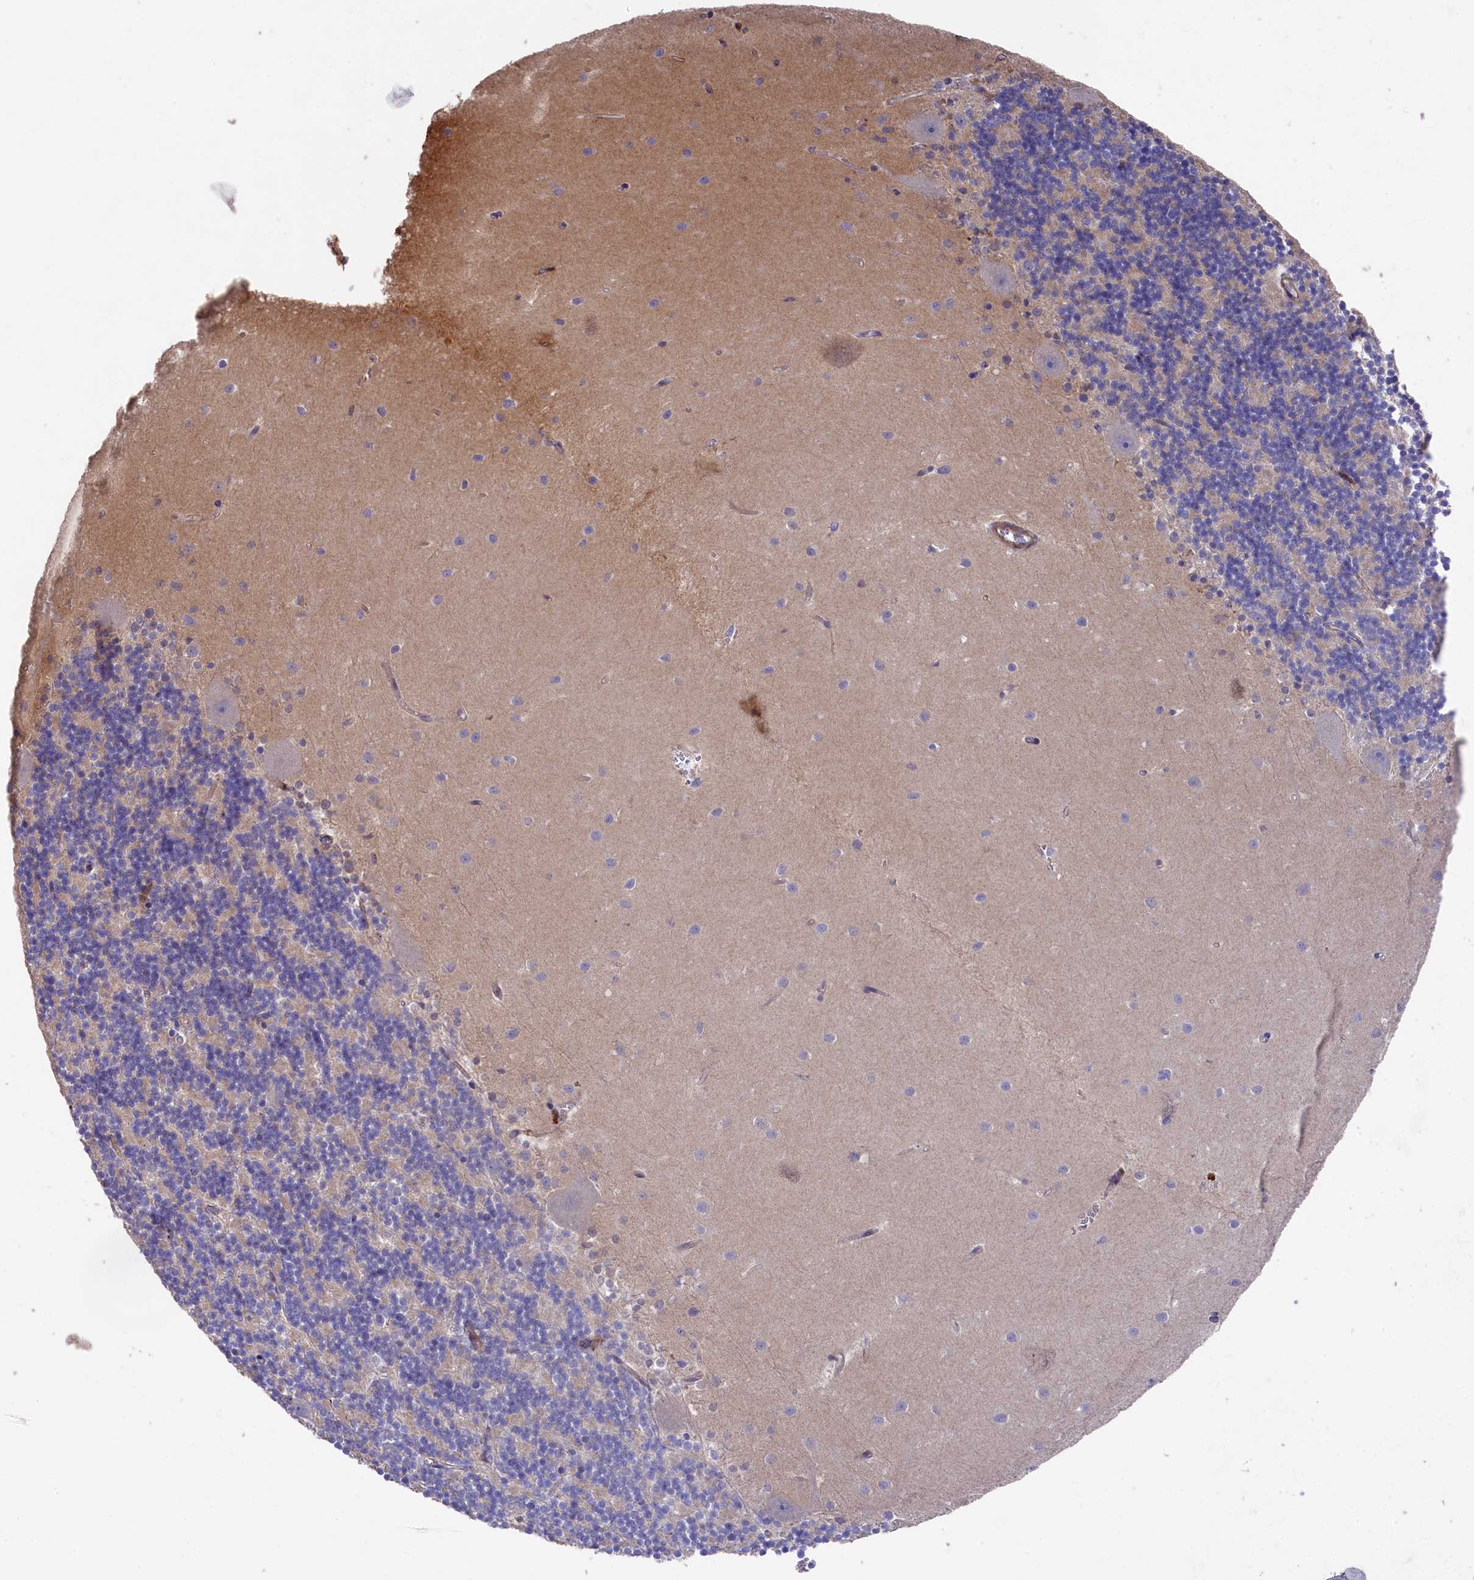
{"staining": {"intensity": "negative", "quantity": "none", "location": "none"}, "tissue": "cerebellum", "cell_type": "Cells in granular layer", "image_type": "normal", "snomed": [{"axis": "morphology", "description": "Normal tissue, NOS"}, {"axis": "topography", "description": "Cerebellum"}], "caption": "The IHC micrograph has no significant positivity in cells in granular layer of cerebellum. (DAB IHC with hematoxylin counter stain).", "gene": "RAPSN", "patient": {"sex": "male", "age": 54}}